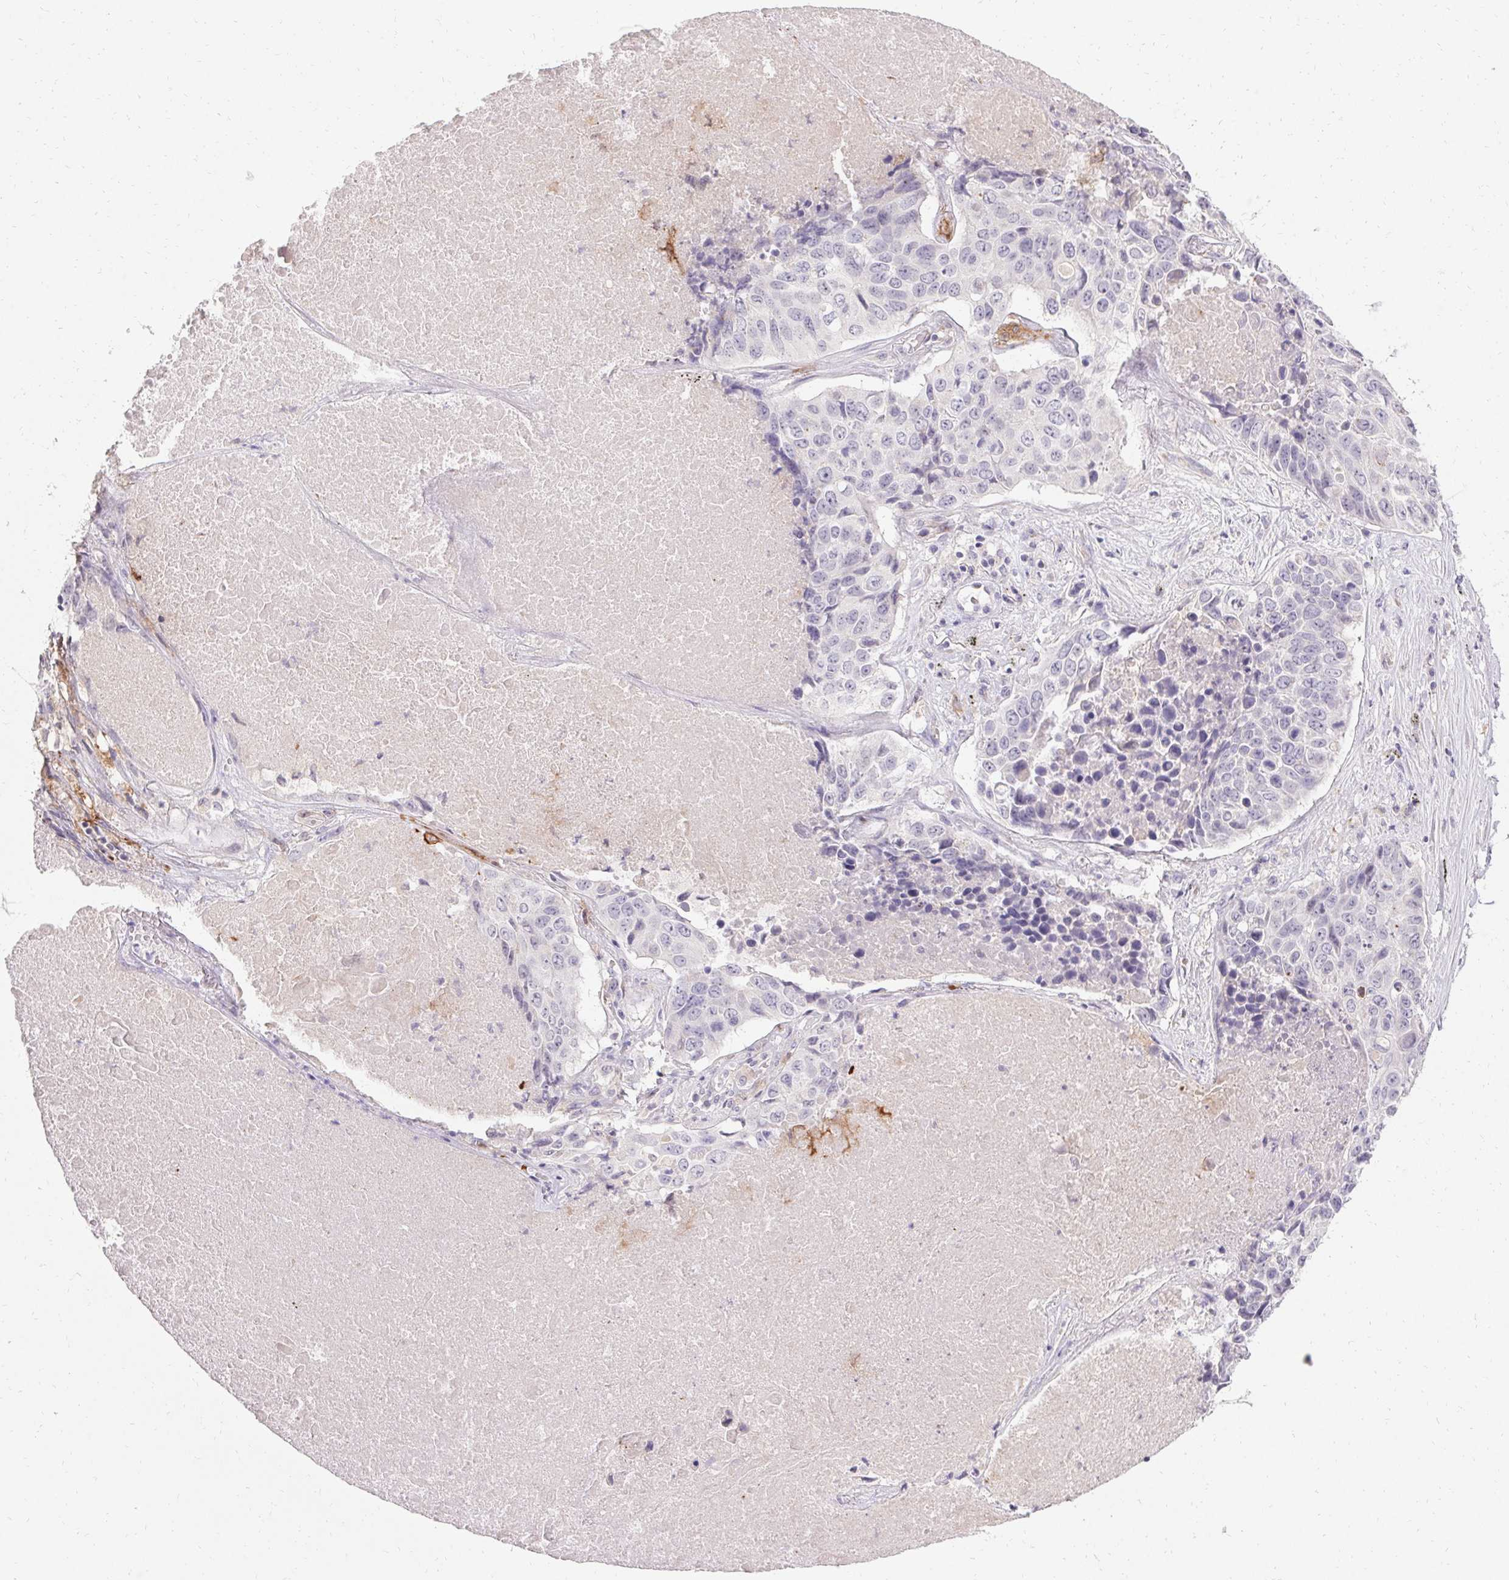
{"staining": {"intensity": "negative", "quantity": "none", "location": "none"}, "tissue": "lung cancer", "cell_type": "Tumor cells", "image_type": "cancer", "snomed": [{"axis": "morphology", "description": "Normal tissue, NOS"}, {"axis": "morphology", "description": "Squamous cell carcinoma, NOS"}, {"axis": "topography", "description": "Bronchus"}, {"axis": "topography", "description": "Lung"}], "caption": "Human lung squamous cell carcinoma stained for a protein using immunohistochemistry demonstrates no staining in tumor cells.", "gene": "HSD17B3", "patient": {"sex": "male", "age": 64}}